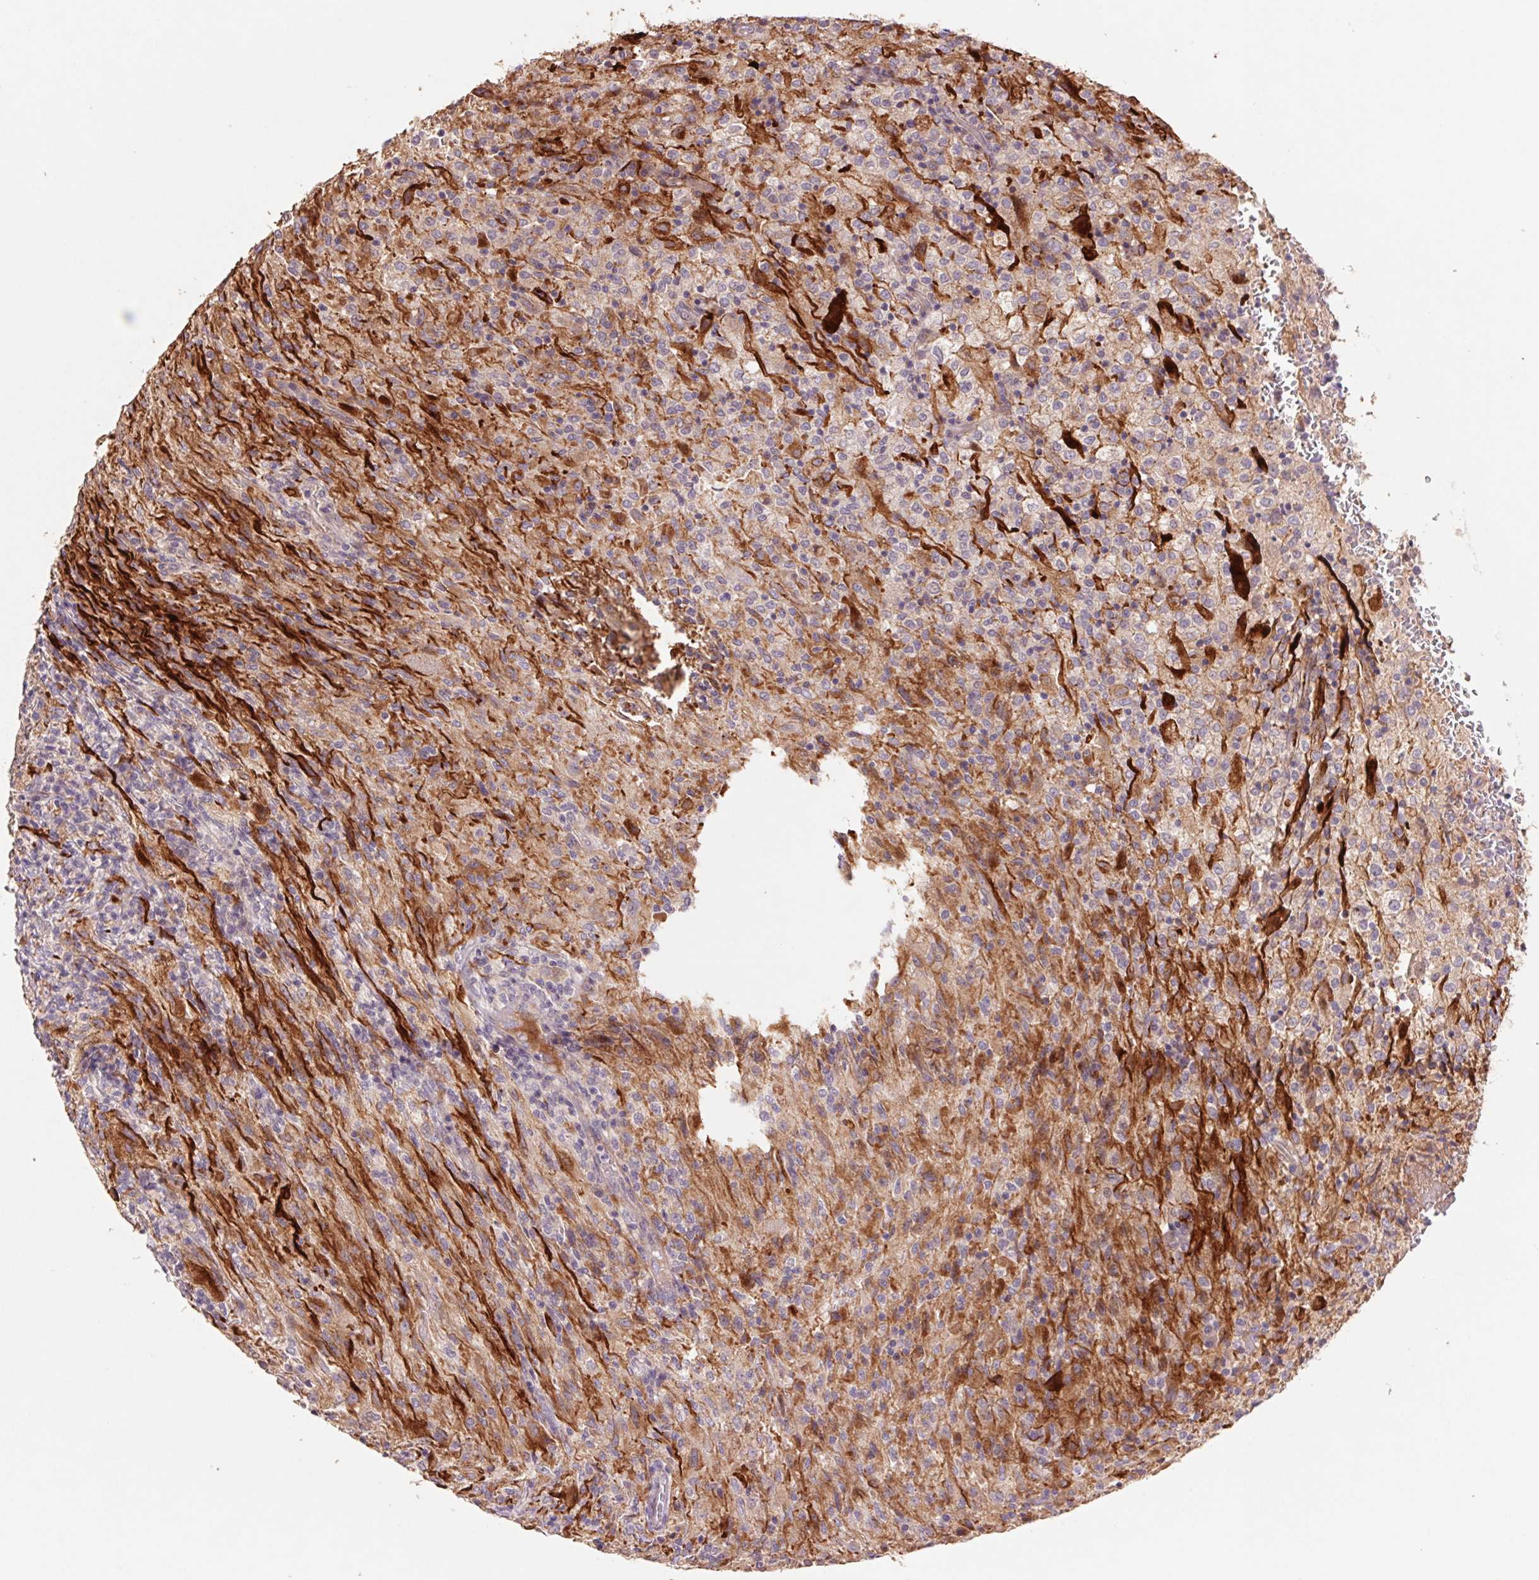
{"staining": {"intensity": "strong", "quantity": "25%-75%", "location": "cytoplasmic/membranous"}, "tissue": "glioma", "cell_type": "Tumor cells", "image_type": "cancer", "snomed": [{"axis": "morphology", "description": "Glioma, malignant, High grade"}, {"axis": "topography", "description": "Brain"}], "caption": "A brown stain highlights strong cytoplasmic/membranous staining of a protein in human glioma tumor cells. (IHC, brightfield microscopy, high magnification).", "gene": "GRM2", "patient": {"sex": "male", "age": 68}}